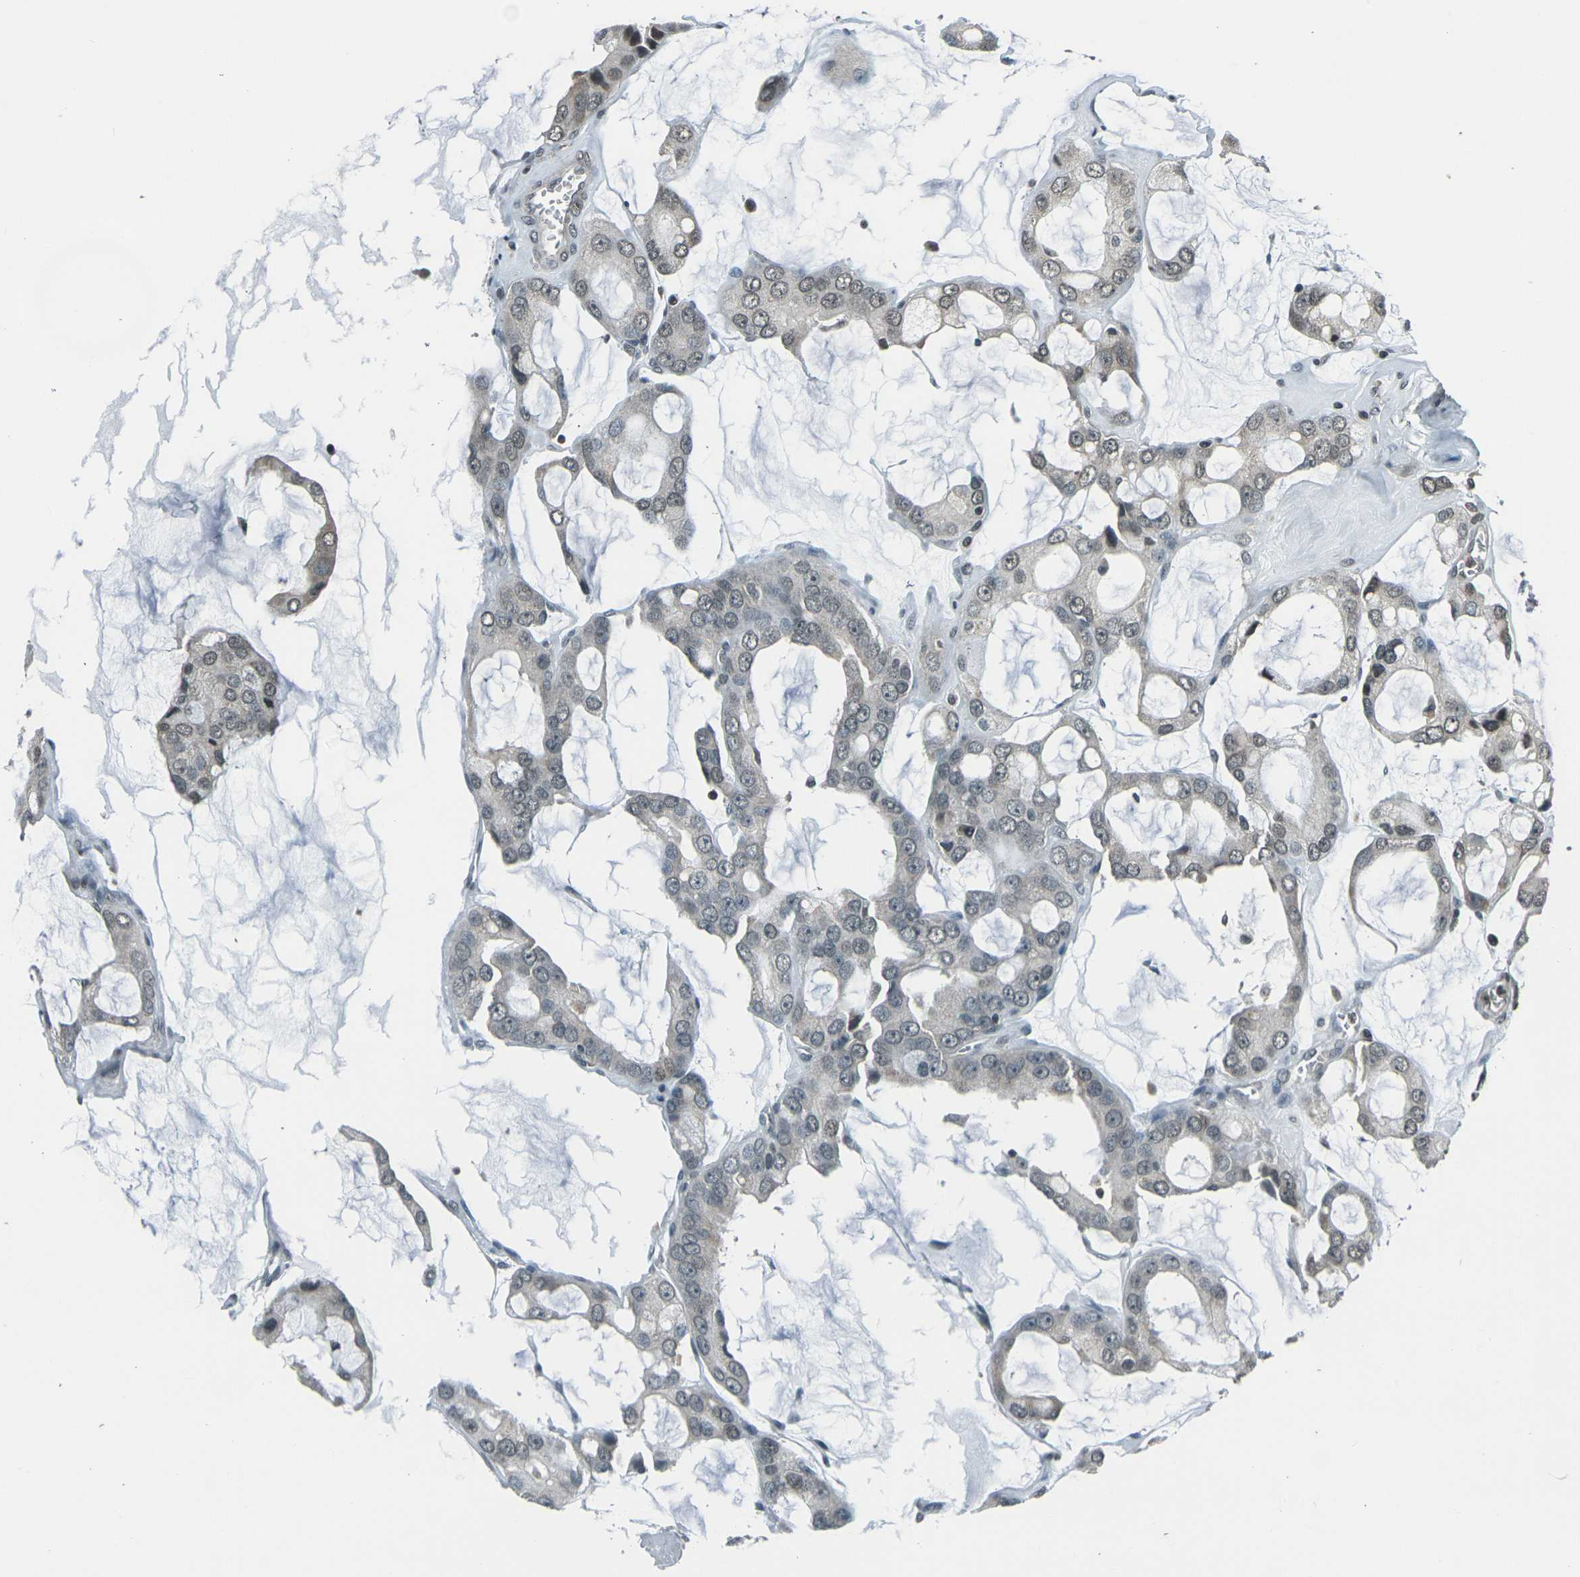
{"staining": {"intensity": "weak", "quantity": "<25%", "location": "nuclear"}, "tissue": "prostate cancer", "cell_type": "Tumor cells", "image_type": "cancer", "snomed": [{"axis": "morphology", "description": "Adenocarcinoma, High grade"}, {"axis": "topography", "description": "Prostate"}], "caption": "Histopathology image shows no significant protein positivity in tumor cells of prostate cancer.", "gene": "PRPF8", "patient": {"sex": "male", "age": 67}}